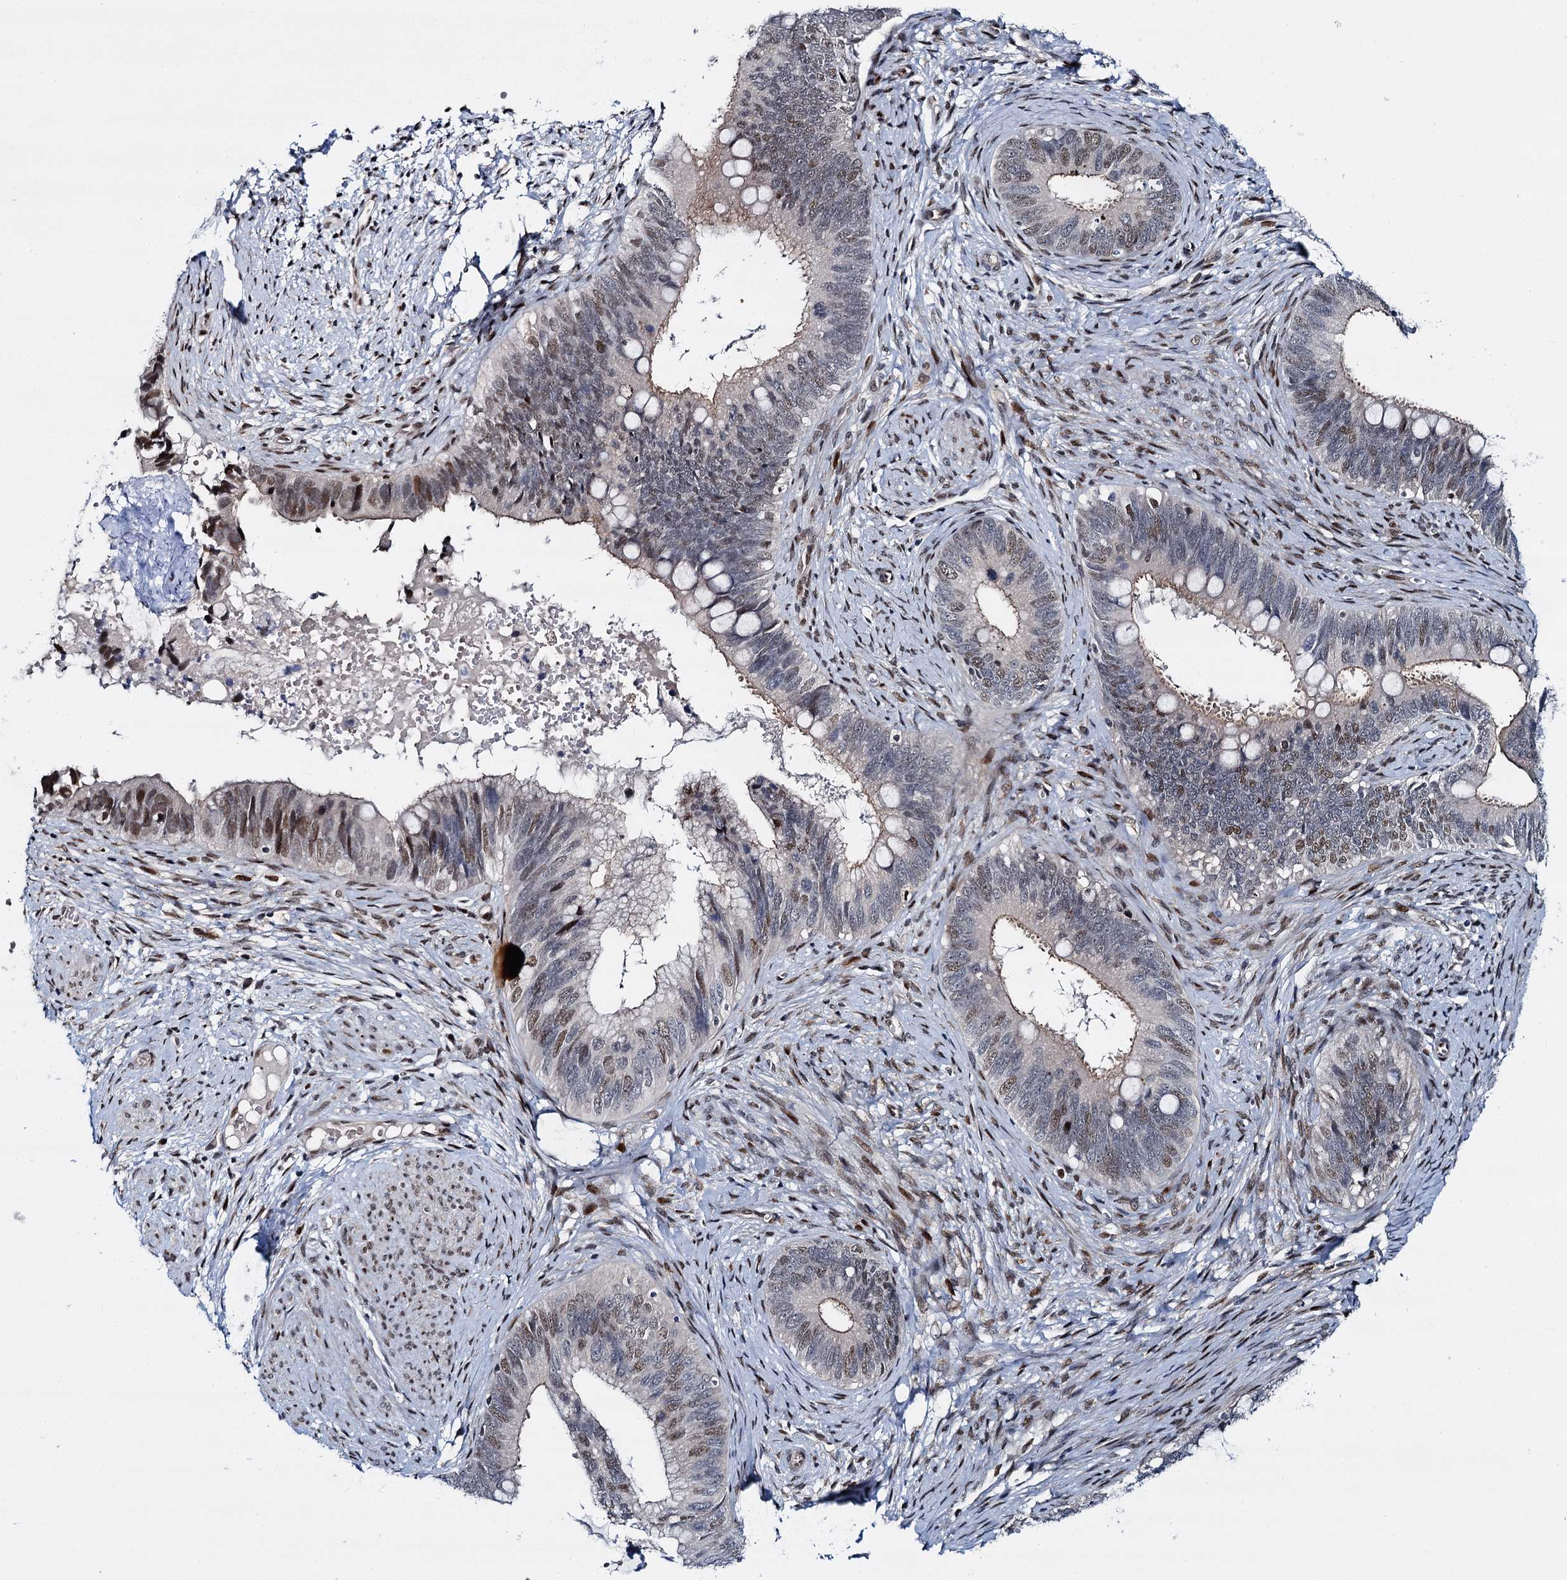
{"staining": {"intensity": "moderate", "quantity": "25%-75%", "location": "nuclear"}, "tissue": "cervical cancer", "cell_type": "Tumor cells", "image_type": "cancer", "snomed": [{"axis": "morphology", "description": "Adenocarcinoma, NOS"}, {"axis": "topography", "description": "Cervix"}], "caption": "Immunohistochemical staining of adenocarcinoma (cervical) reveals moderate nuclear protein expression in about 25%-75% of tumor cells. Immunohistochemistry (ihc) stains the protein in brown and the nuclei are stained blue.", "gene": "RUFY2", "patient": {"sex": "female", "age": 42}}